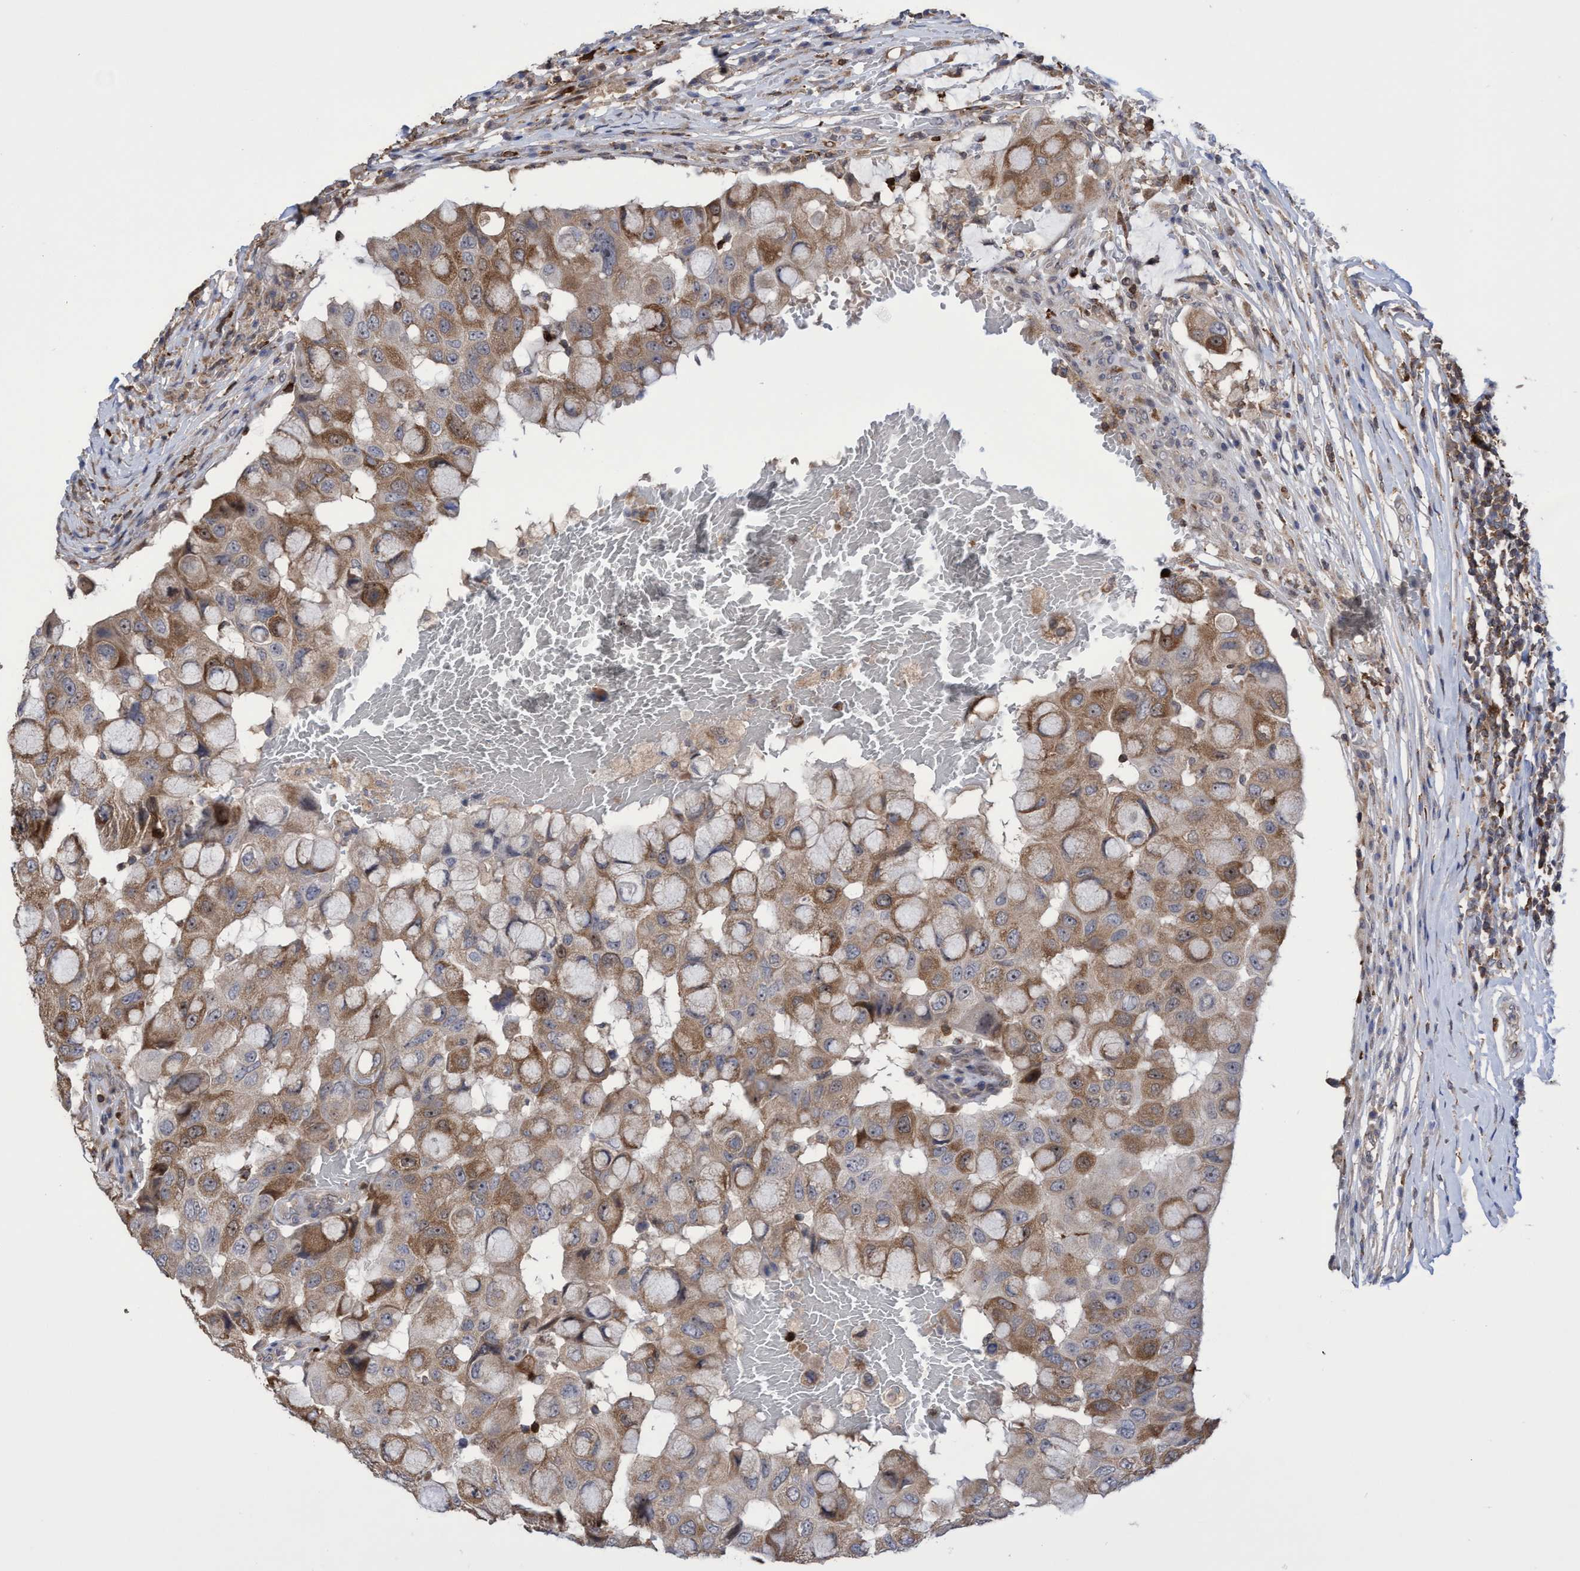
{"staining": {"intensity": "moderate", "quantity": ">75%", "location": "cytoplasmic/membranous,nuclear"}, "tissue": "breast cancer", "cell_type": "Tumor cells", "image_type": "cancer", "snomed": [{"axis": "morphology", "description": "Duct carcinoma"}, {"axis": "topography", "description": "Breast"}], "caption": "The photomicrograph demonstrates staining of intraductal carcinoma (breast), revealing moderate cytoplasmic/membranous and nuclear protein positivity (brown color) within tumor cells. The staining was performed using DAB (3,3'-diaminobenzidine), with brown indicating positive protein expression. Nuclei are stained blue with hematoxylin.", "gene": "SLBP", "patient": {"sex": "female", "age": 27}}